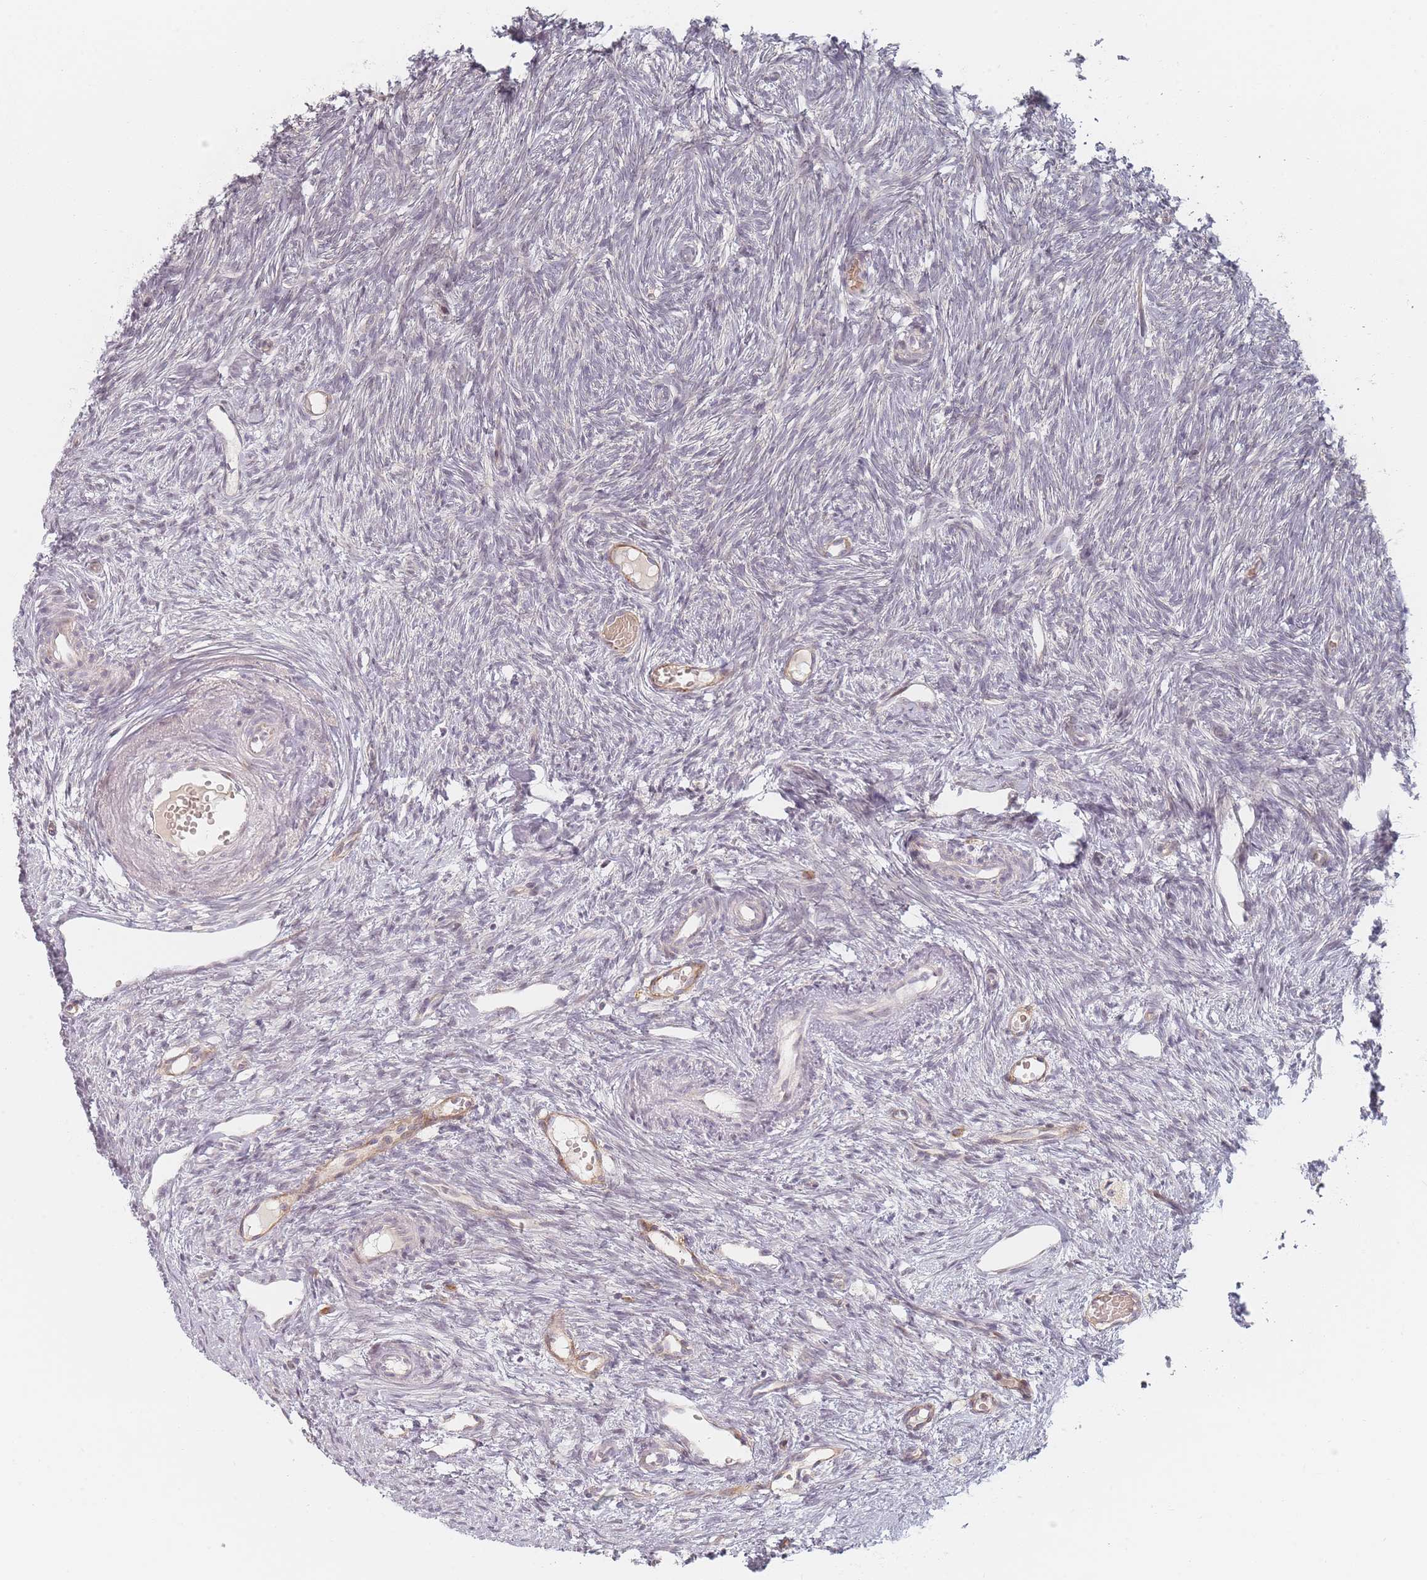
{"staining": {"intensity": "negative", "quantity": "none", "location": "none"}, "tissue": "ovary", "cell_type": "Ovarian stroma cells", "image_type": "normal", "snomed": [{"axis": "morphology", "description": "Normal tissue, NOS"}, {"axis": "topography", "description": "Ovary"}], "caption": "Immunohistochemical staining of normal human ovary demonstrates no significant positivity in ovarian stroma cells. (DAB (3,3'-diaminobenzidine) immunohistochemistry, high magnification).", "gene": "ZKSCAN7", "patient": {"sex": "female", "age": 51}}